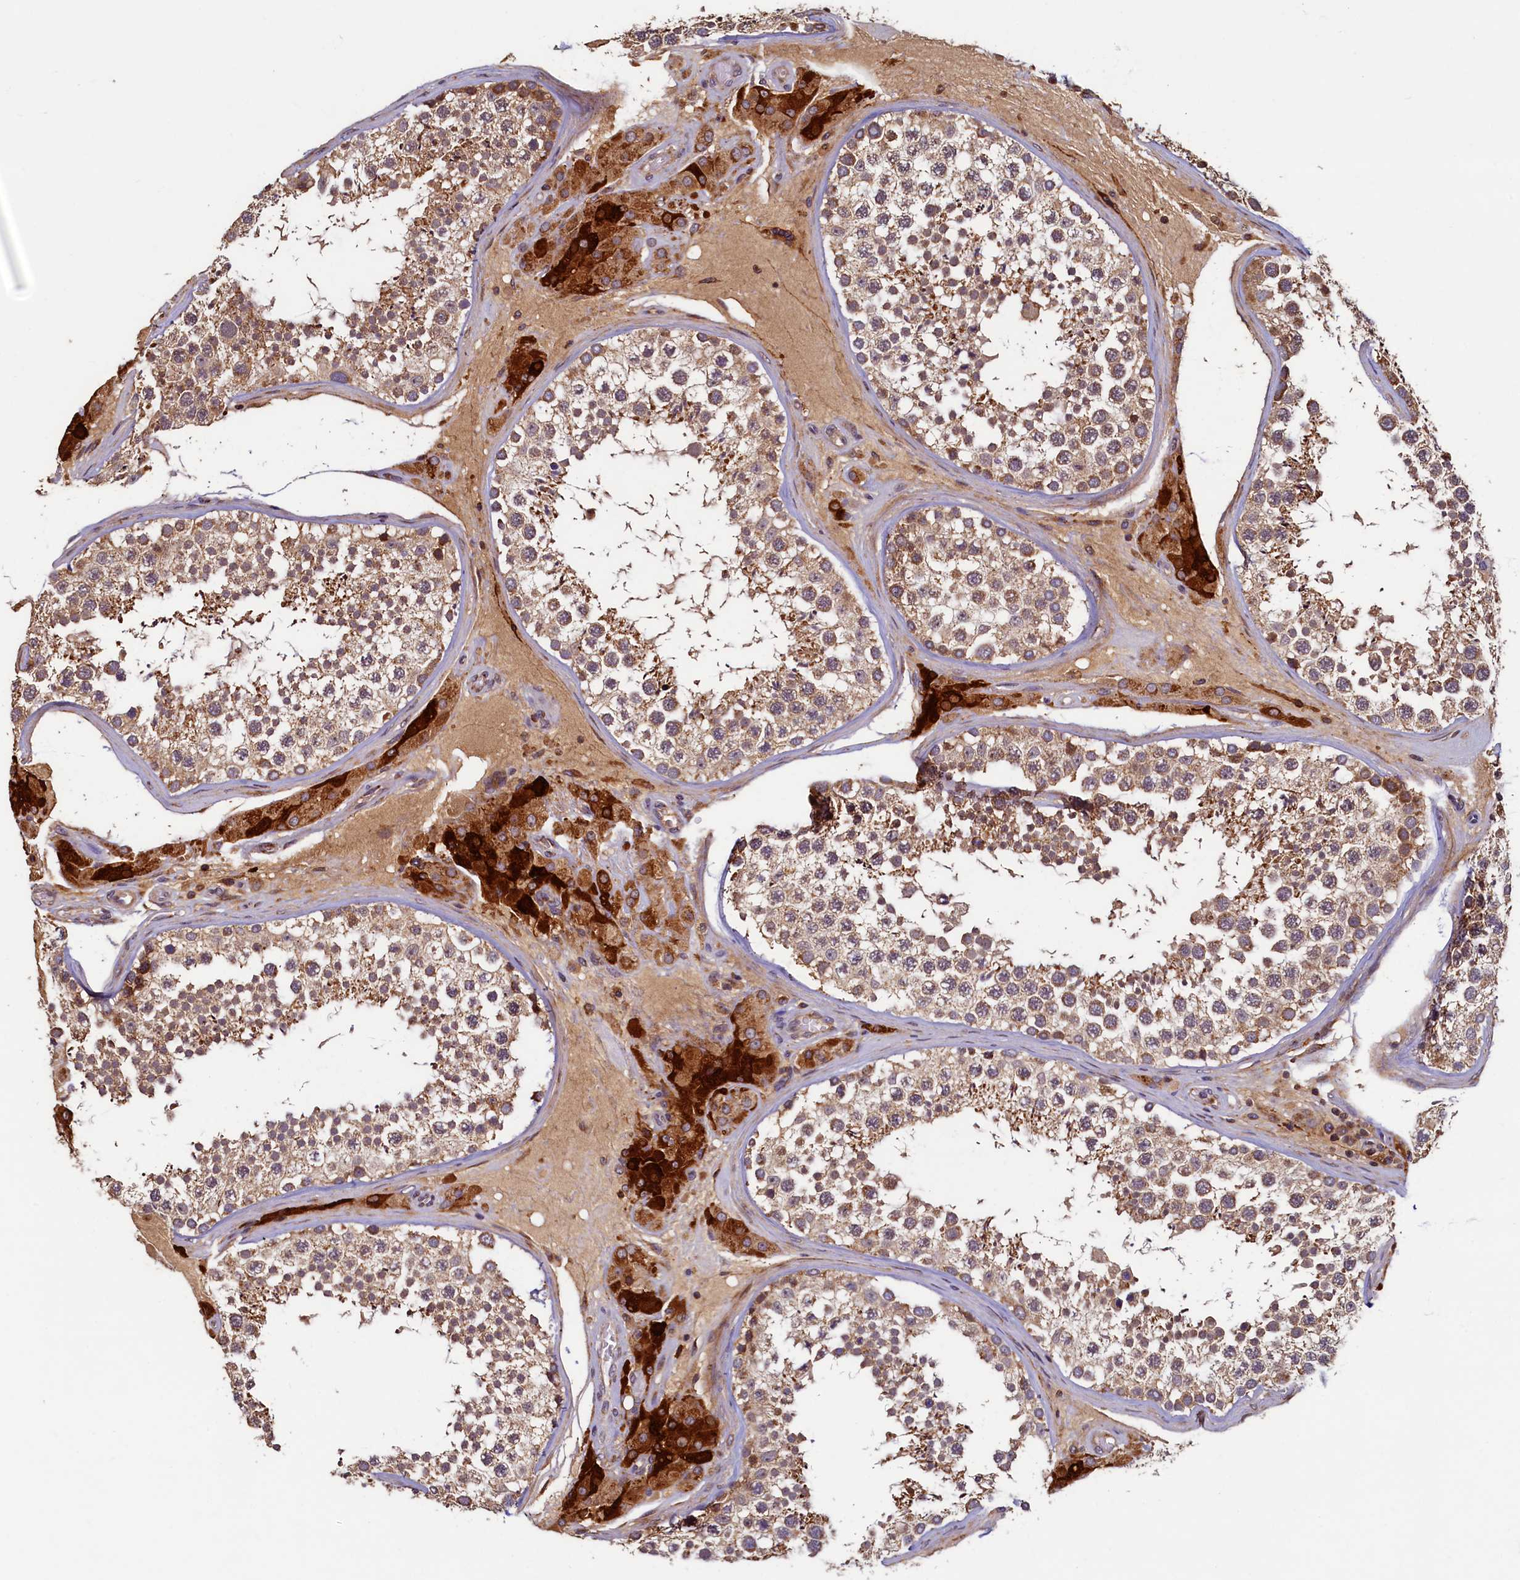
{"staining": {"intensity": "moderate", "quantity": ">75%", "location": "cytoplasmic/membranous"}, "tissue": "testis", "cell_type": "Cells in seminiferous ducts", "image_type": "normal", "snomed": [{"axis": "morphology", "description": "Normal tissue, NOS"}, {"axis": "topography", "description": "Testis"}], "caption": "Immunohistochemical staining of benign testis reveals >75% levels of moderate cytoplasmic/membranous protein staining in approximately >75% of cells in seminiferous ducts.", "gene": "NCKAP5L", "patient": {"sex": "male", "age": 46}}